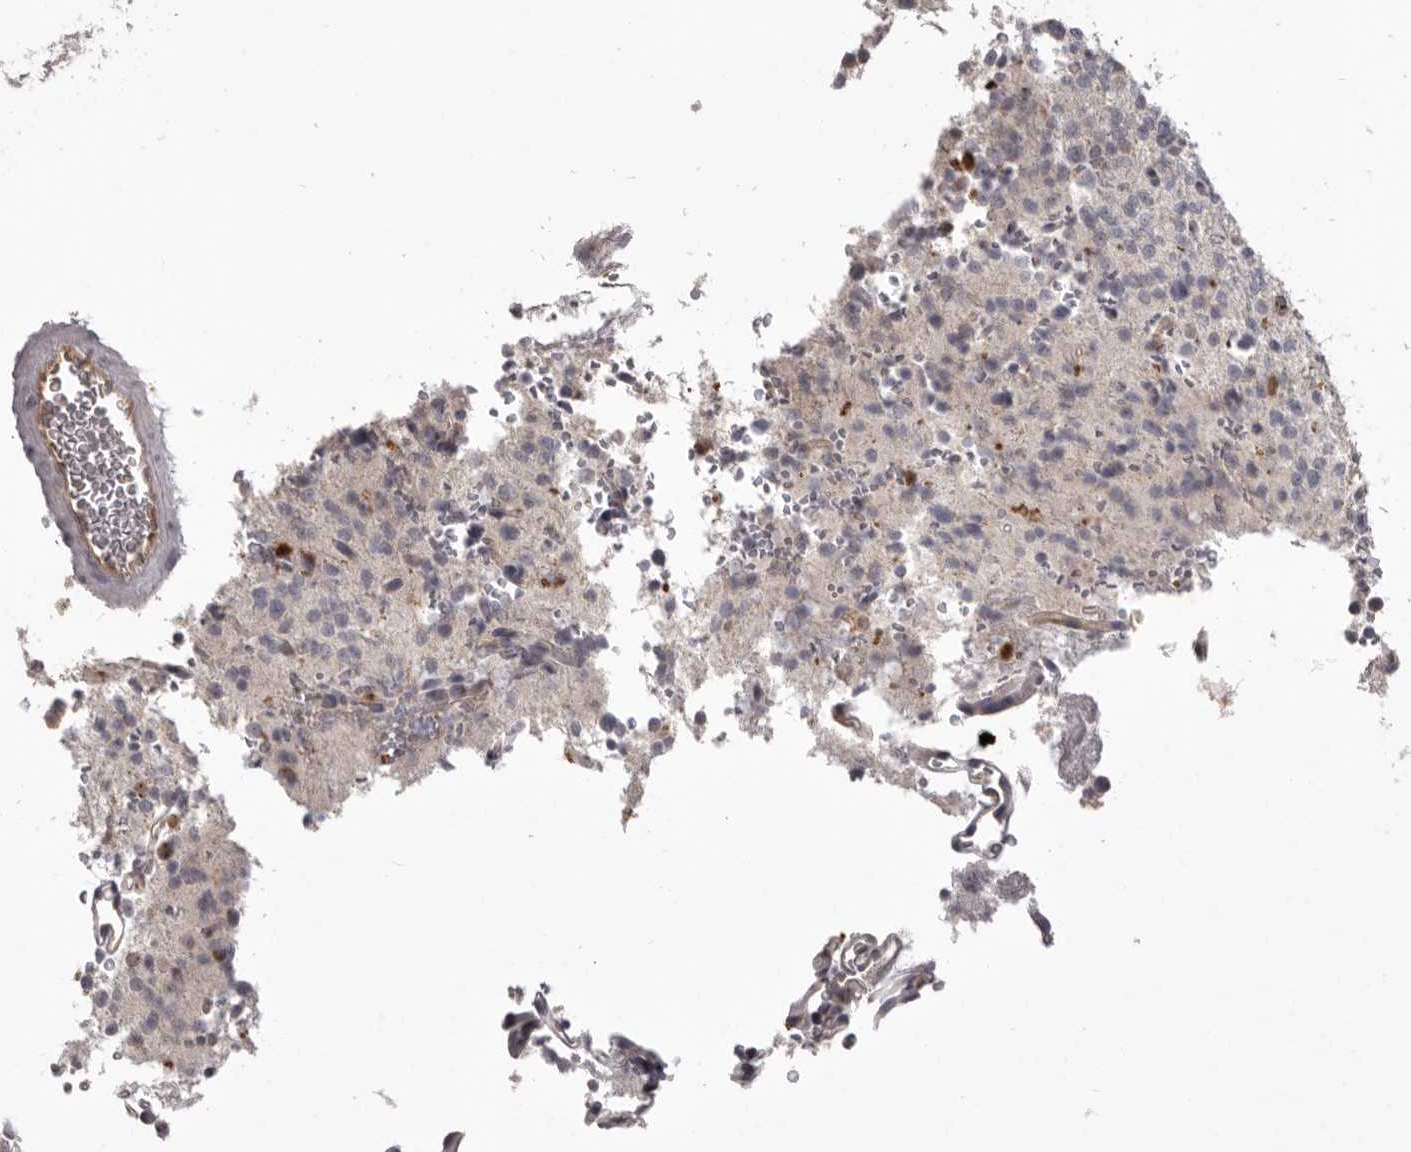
{"staining": {"intensity": "negative", "quantity": "none", "location": "none"}, "tissue": "glioma", "cell_type": "Tumor cells", "image_type": "cancer", "snomed": [{"axis": "morphology", "description": "Glioma, malignant, High grade"}, {"axis": "topography", "description": "Brain"}], "caption": "DAB immunohistochemical staining of human glioma demonstrates no significant positivity in tumor cells.", "gene": "CDCA8", "patient": {"sex": "female", "age": 62}}